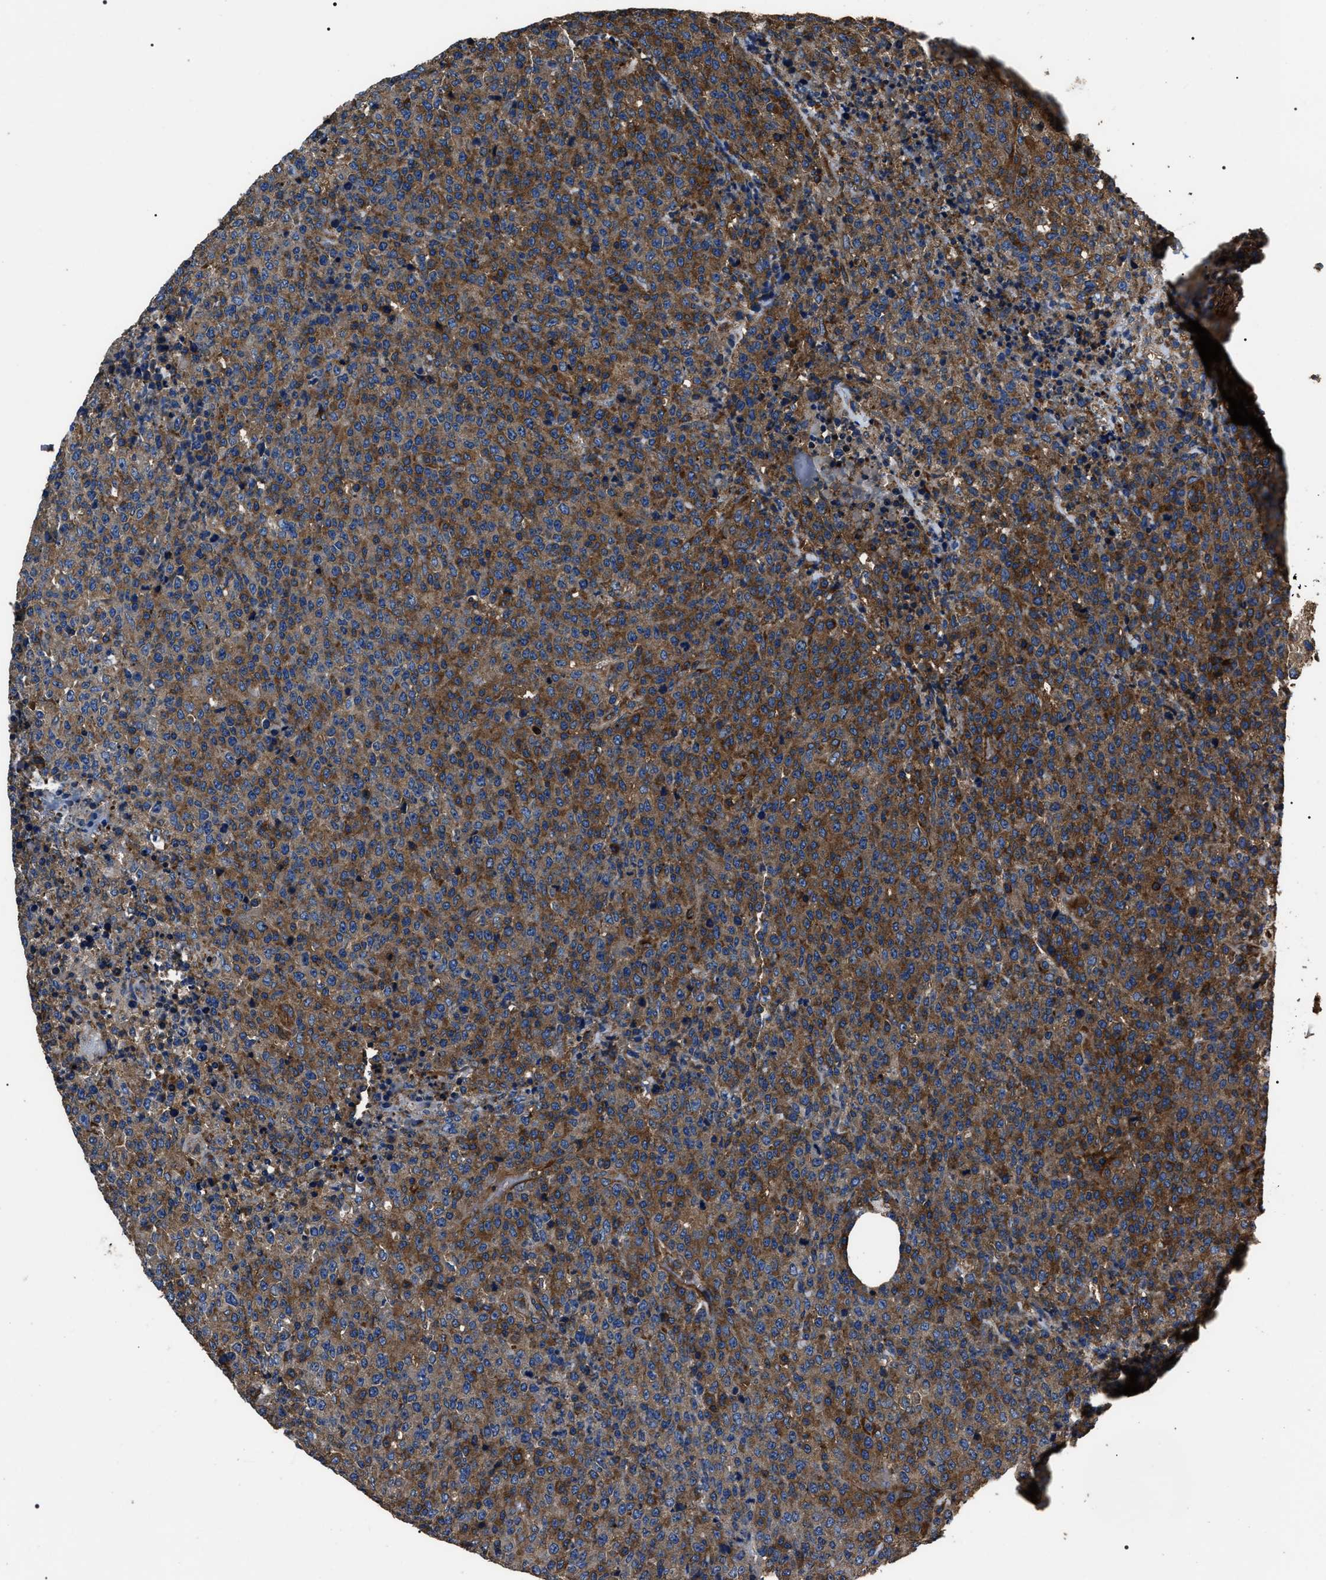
{"staining": {"intensity": "strong", "quantity": "<25%", "location": "cytoplasmic/membranous"}, "tissue": "lymphoma", "cell_type": "Tumor cells", "image_type": "cancer", "snomed": [{"axis": "morphology", "description": "Malignant lymphoma, non-Hodgkin's type, Low grade"}, {"axis": "topography", "description": "Lymph node"}], "caption": "Low-grade malignant lymphoma, non-Hodgkin's type stained with IHC shows strong cytoplasmic/membranous expression in about <25% of tumor cells.", "gene": "HSCB", "patient": {"sex": "male", "age": 66}}